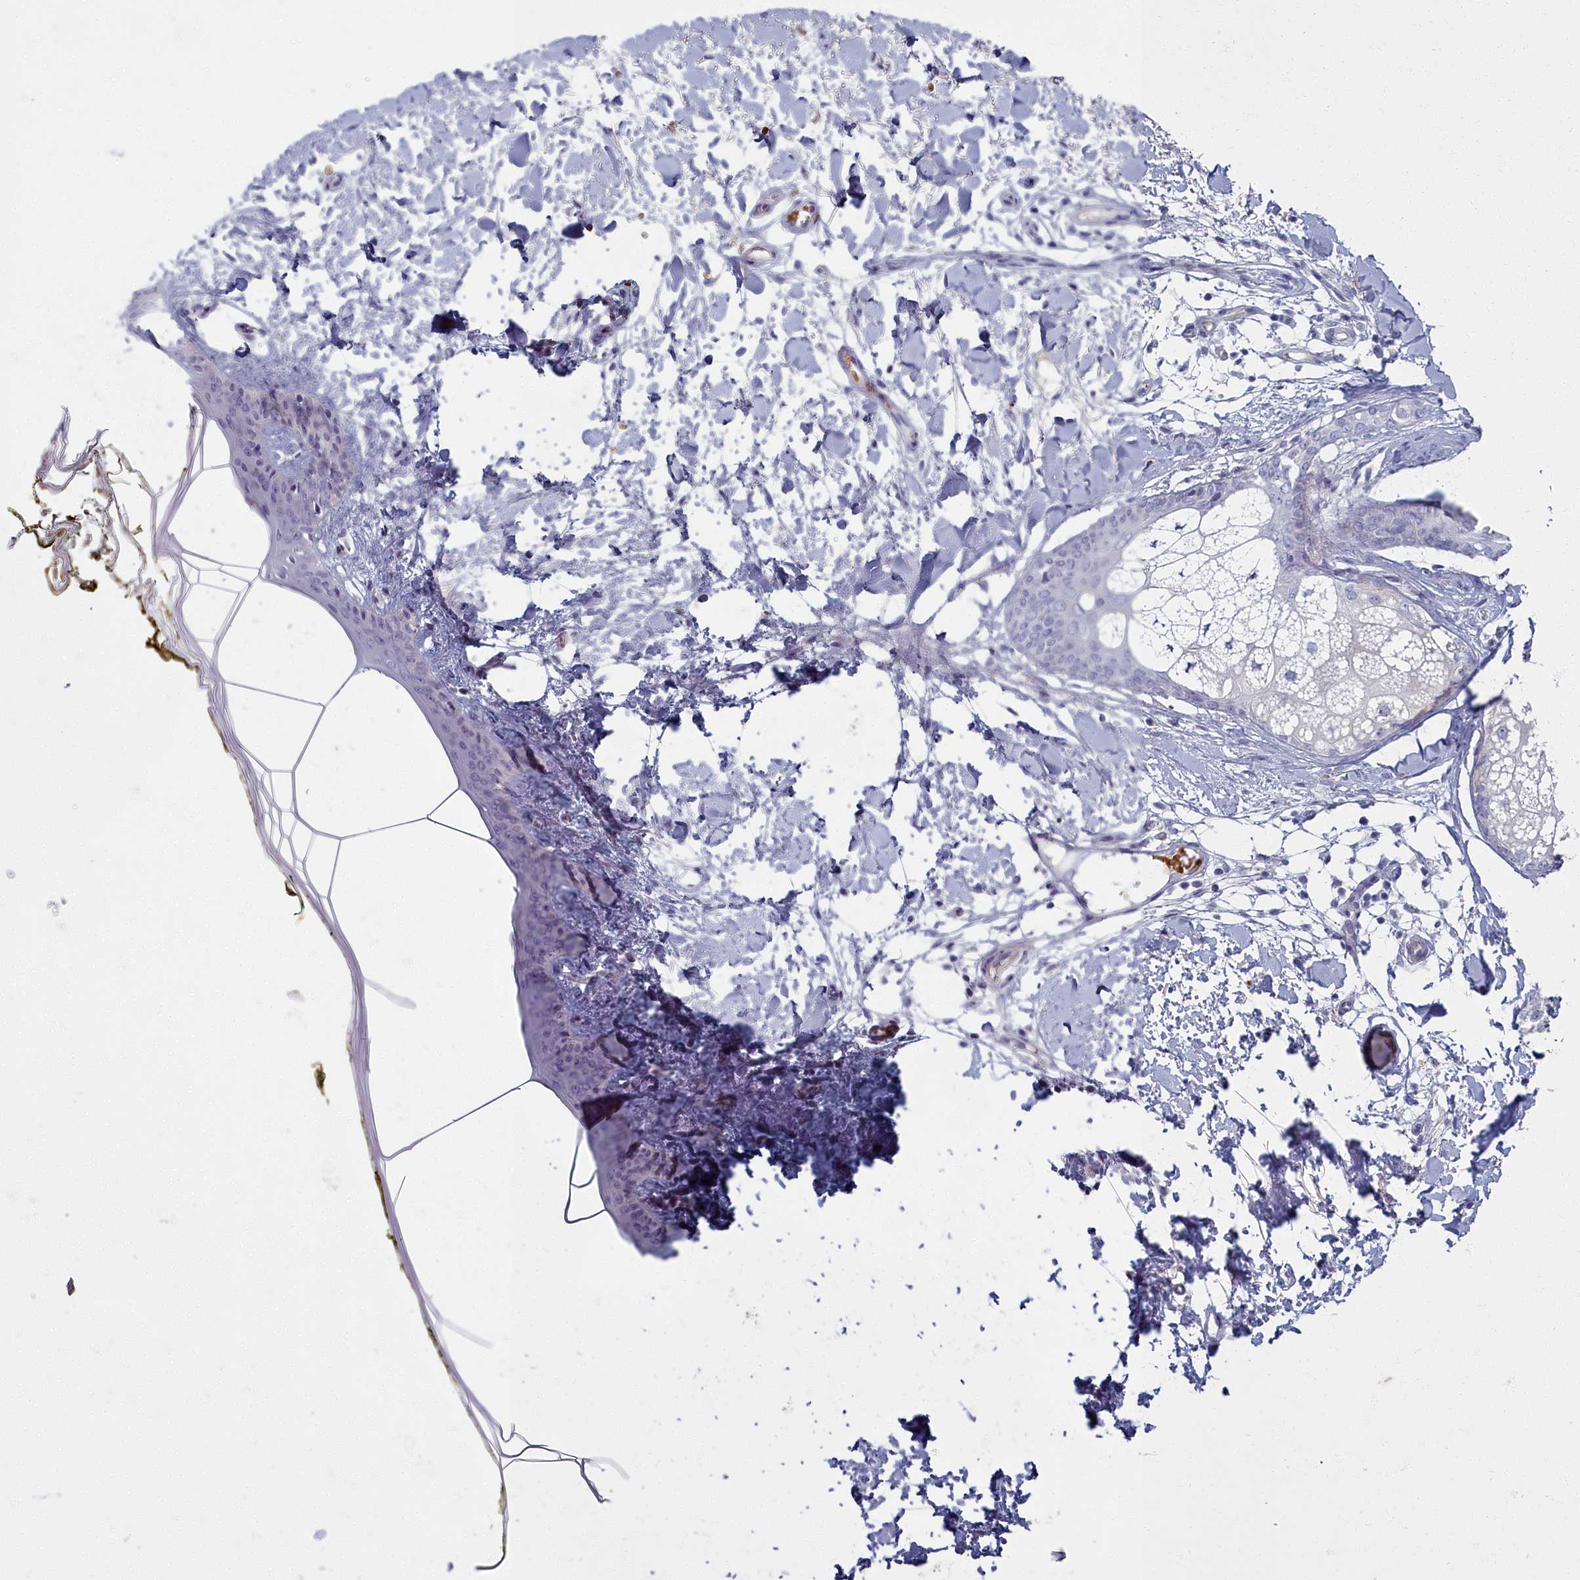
{"staining": {"intensity": "negative", "quantity": "none", "location": "none"}, "tissue": "skin", "cell_type": "Fibroblasts", "image_type": "normal", "snomed": [{"axis": "morphology", "description": "Normal tissue, NOS"}, {"axis": "topography", "description": "Skin"}], "caption": "This is an immunohistochemistry (IHC) micrograph of benign human skin. There is no staining in fibroblasts.", "gene": "ARL15", "patient": {"sex": "female", "age": 34}}